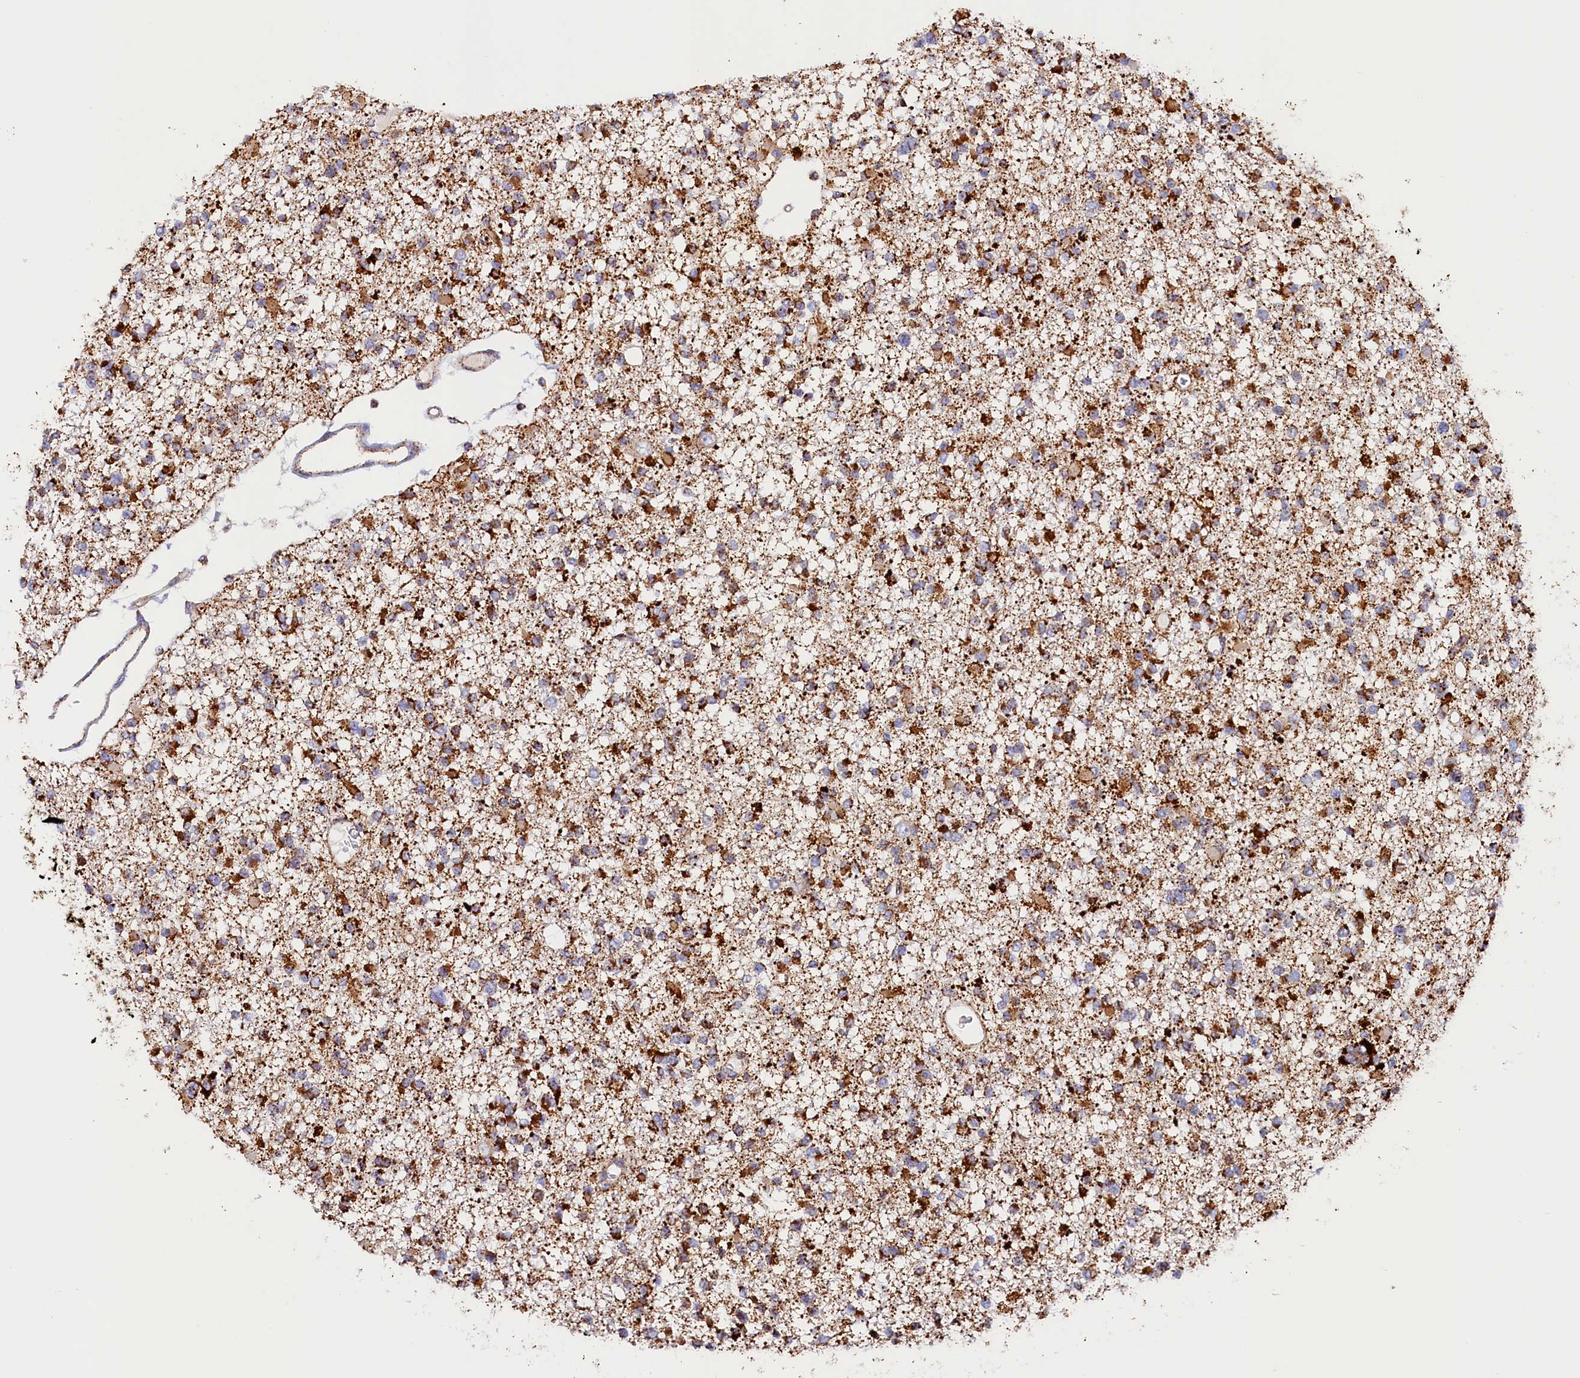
{"staining": {"intensity": "strong", "quantity": ">75%", "location": "cytoplasmic/membranous"}, "tissue": "glioma", "cell_type": "Tumor cells", "image_type": "cancer", "snomed": [{"axis": "morphology", "description": "Glioma, malignant, Low grade"}, {"axis": "topography", "description": "Brain"}], "caption": "This is an image of IHC staining of malignant low-grade glioma, which shows strong positivity in the cytoplasmic/membranous of tumor cells.", "gene": "AKTIP", "patient": {"sex": "female", "age": 22}}